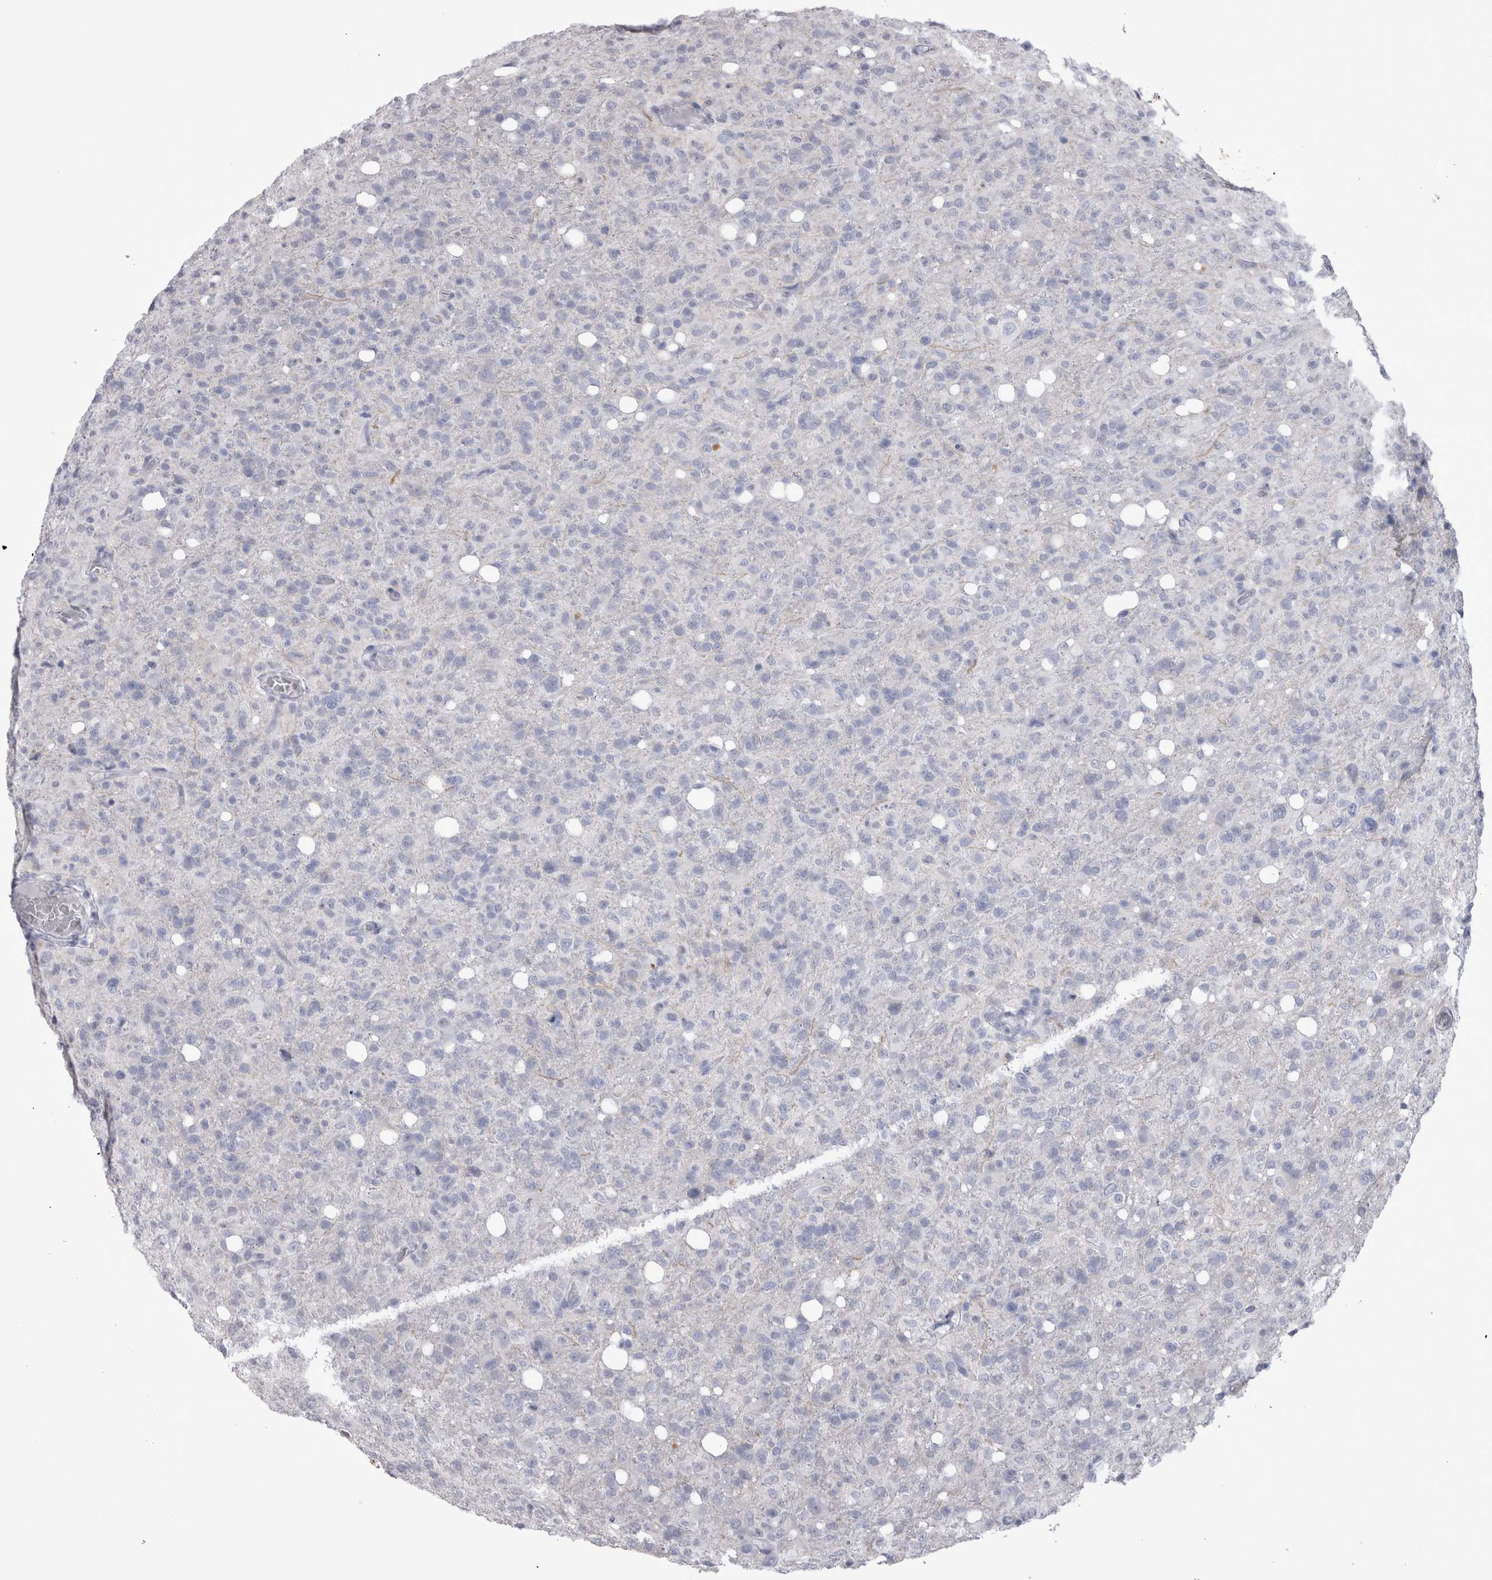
{"staining": {"intensity": "negative", "quantity": "none", "location": "none"}, "tissue": "glioma", "cell_type": "Tumor cells", "image_type": "cancer", "snomed": [{"axis": "morphology", "description": "Glioma, malignant, High grade"}, {"axis": "topography", "description": "Brain"}], "caption": "IHC photomicrograph of malignant glioma (high-grade) stained for a protein (brown), which shows no expression in tumor cells.", "gene": "ADAM2", "patient": {"sex": "female", "age": 57}}